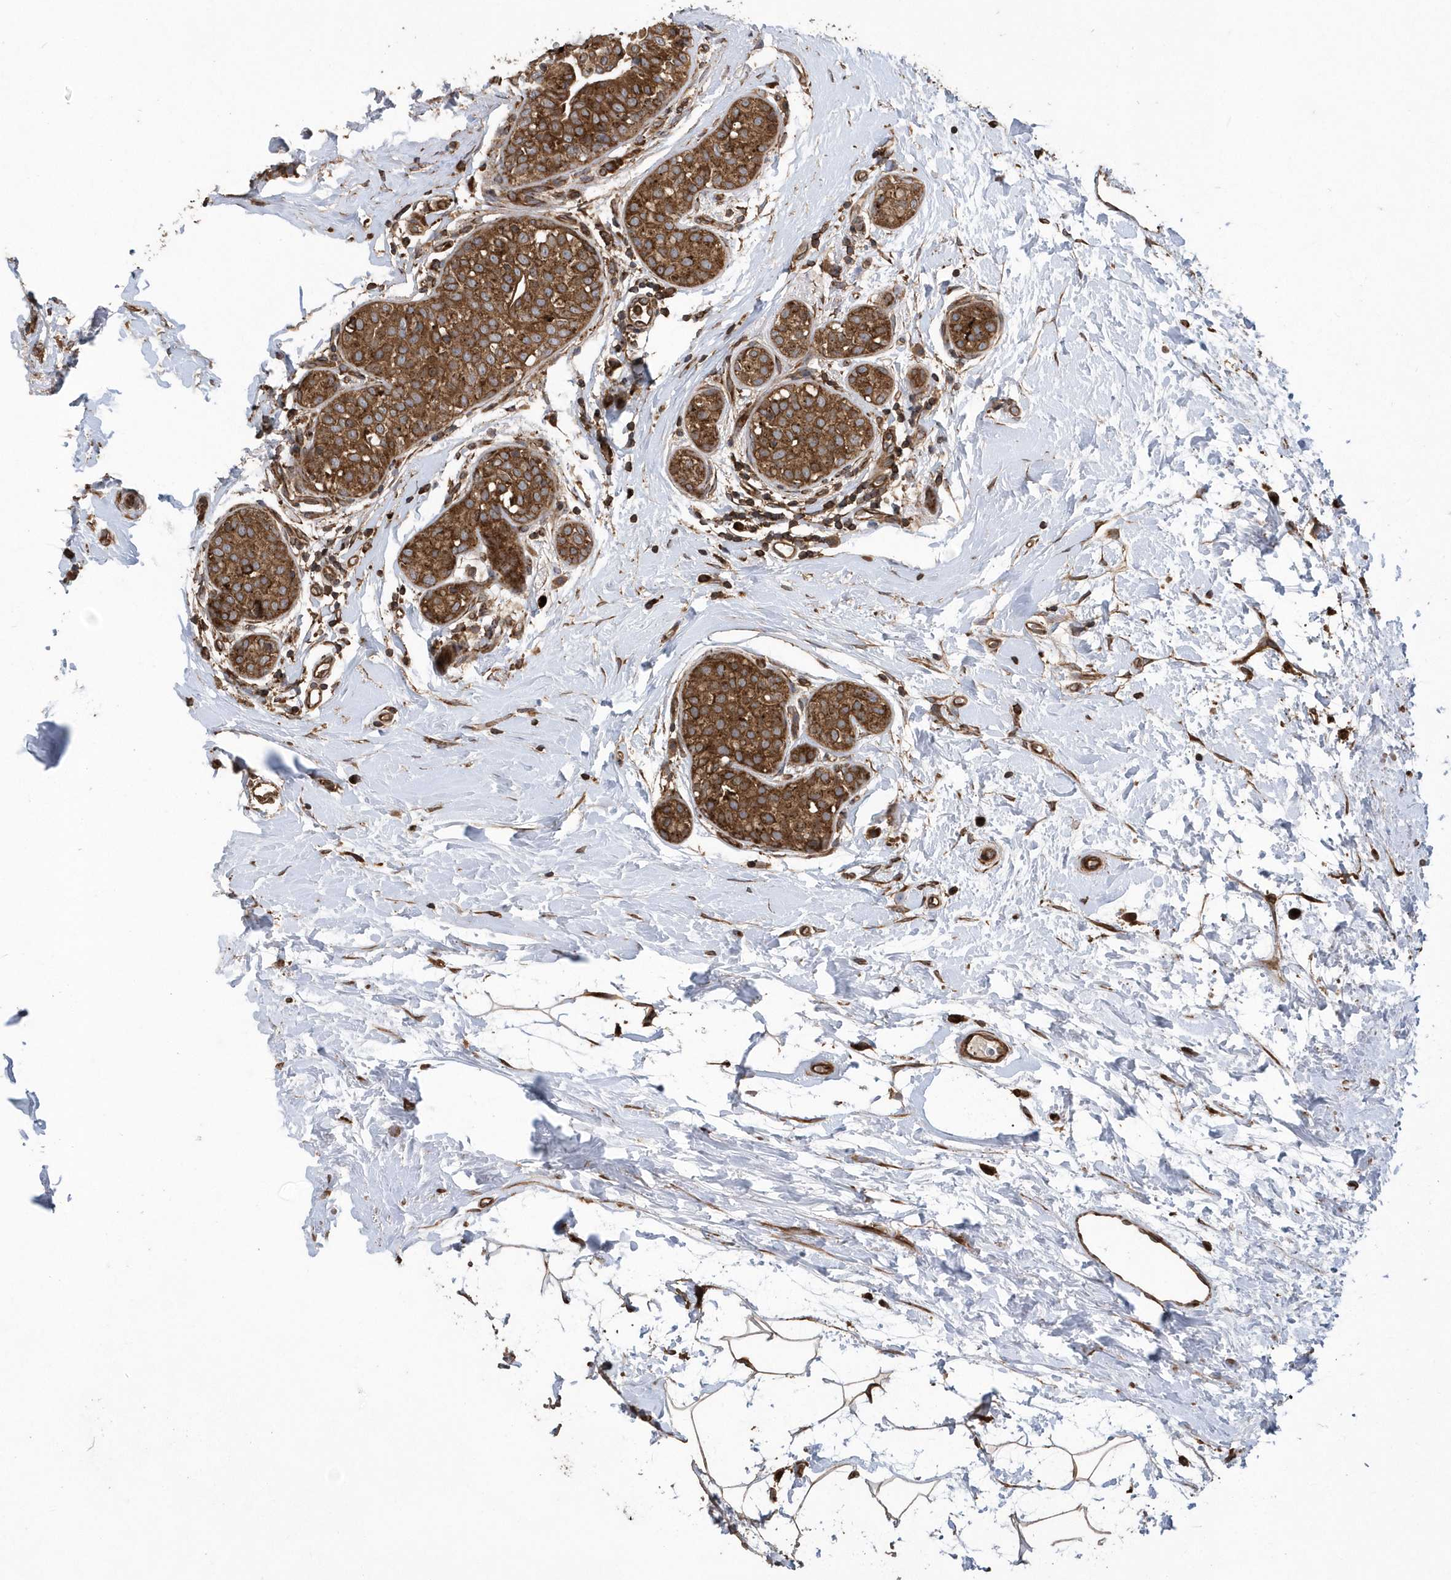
{"staining": {"intensity": "strong", "quantity": ">75%", "location": "cytoplasmic/membranous"}, "tissue": "breast cancer", "cell_type": "Tumor cells", "image_type": "cancer", "snomed": [{"axis": "morphology", "description": "Lobular carcinoma, in situ"}, {"axis": "morphology", "description": "Lobular carcinoma"}, {"axis": "topography", "description": "Breast"}], "caption": "Strong cytoplasmic/membranous expression is seen in approximately >75% of tumor cells in breast cancer (lobular carcinoma).", "gene": "WASHC5", "patient": {"sex": "female", "age": 41}}